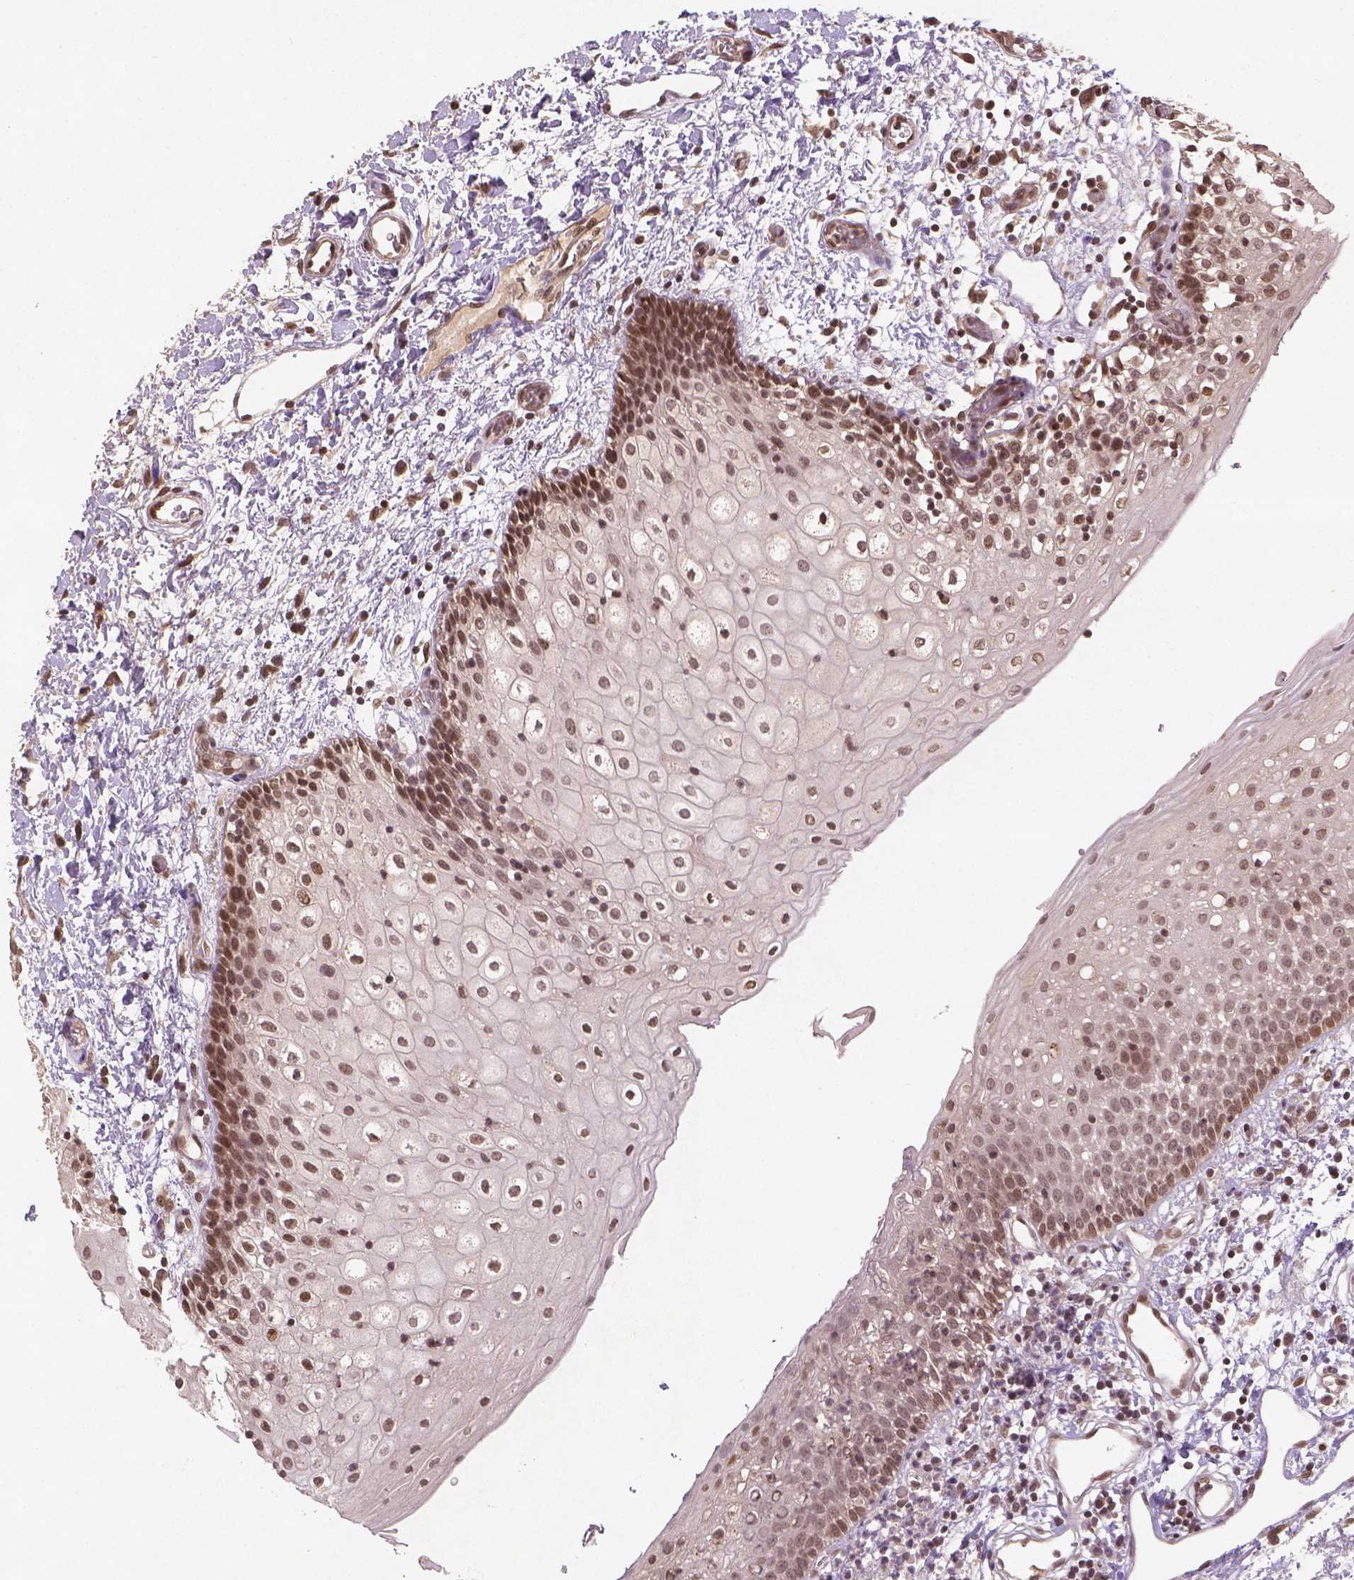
{"staining": {"intensity": "moderate", "quantity": ">75%", "location": "nuclear"}, "tissue": "oral mucosa", "cell_type": "Squamous epithelial cells", "image_type": "normal", "snomed": [{"axis": "morphology", "description": "Normal tissue, NOS"}, {"axis": "topography", "description": "Oral tissue"}], "caption": "Immunohistochemistry (IHC) staining of unremarkable oral mucosa, which demonstrates medium levels of moderate nuclear staining in about >75% of squamous epithelial cells indicating moderate nuclear protein positivity. The staining was performed using DAB (3,3'-diaminobenzidine) (brown) for protein detection and nuclei were counterstained in hematoxylin (blue).", "gene": "BANF1", "patient": {"sex": "female", "age": 43}}